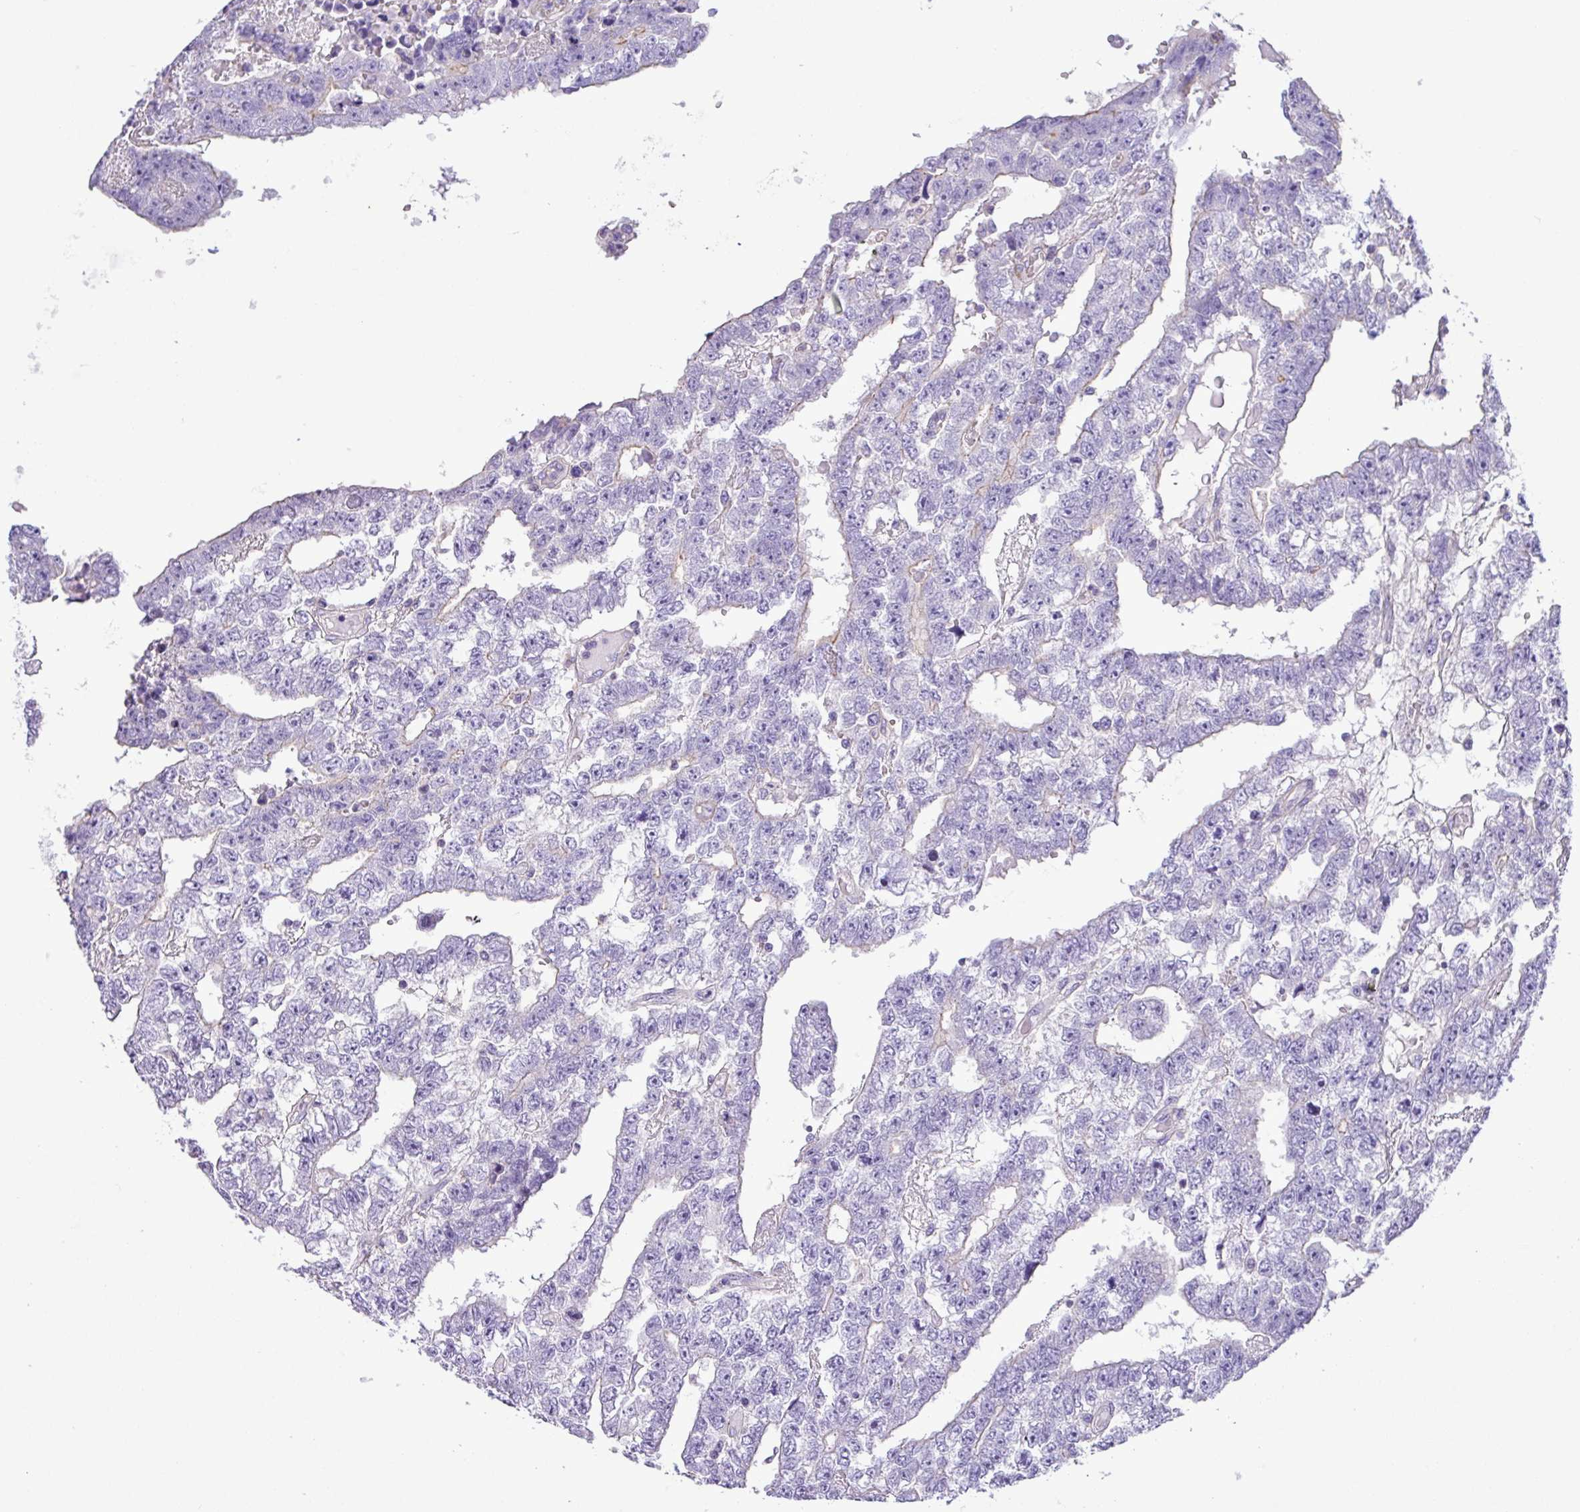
{"staining": {"intensity": "negative", "quantity": "none", "location": "none"}, "tissue": "testis cancer", "cell_type": "Tumor cells", "image_type": "cancer", "snomed": [{"axis": "morphology", "description": "Carcinoma, Embryonal, NOS"}, {"axis": "topography", "description": "Testis"}], "caption": "The immunohistochemistry image has no significant expression in tumor cells of embryonal carcinoma (testis) tissue. Nuclei are stained in blue.", "gene": "ZNF334", "patient": {"sex": "male", "age": 25}}